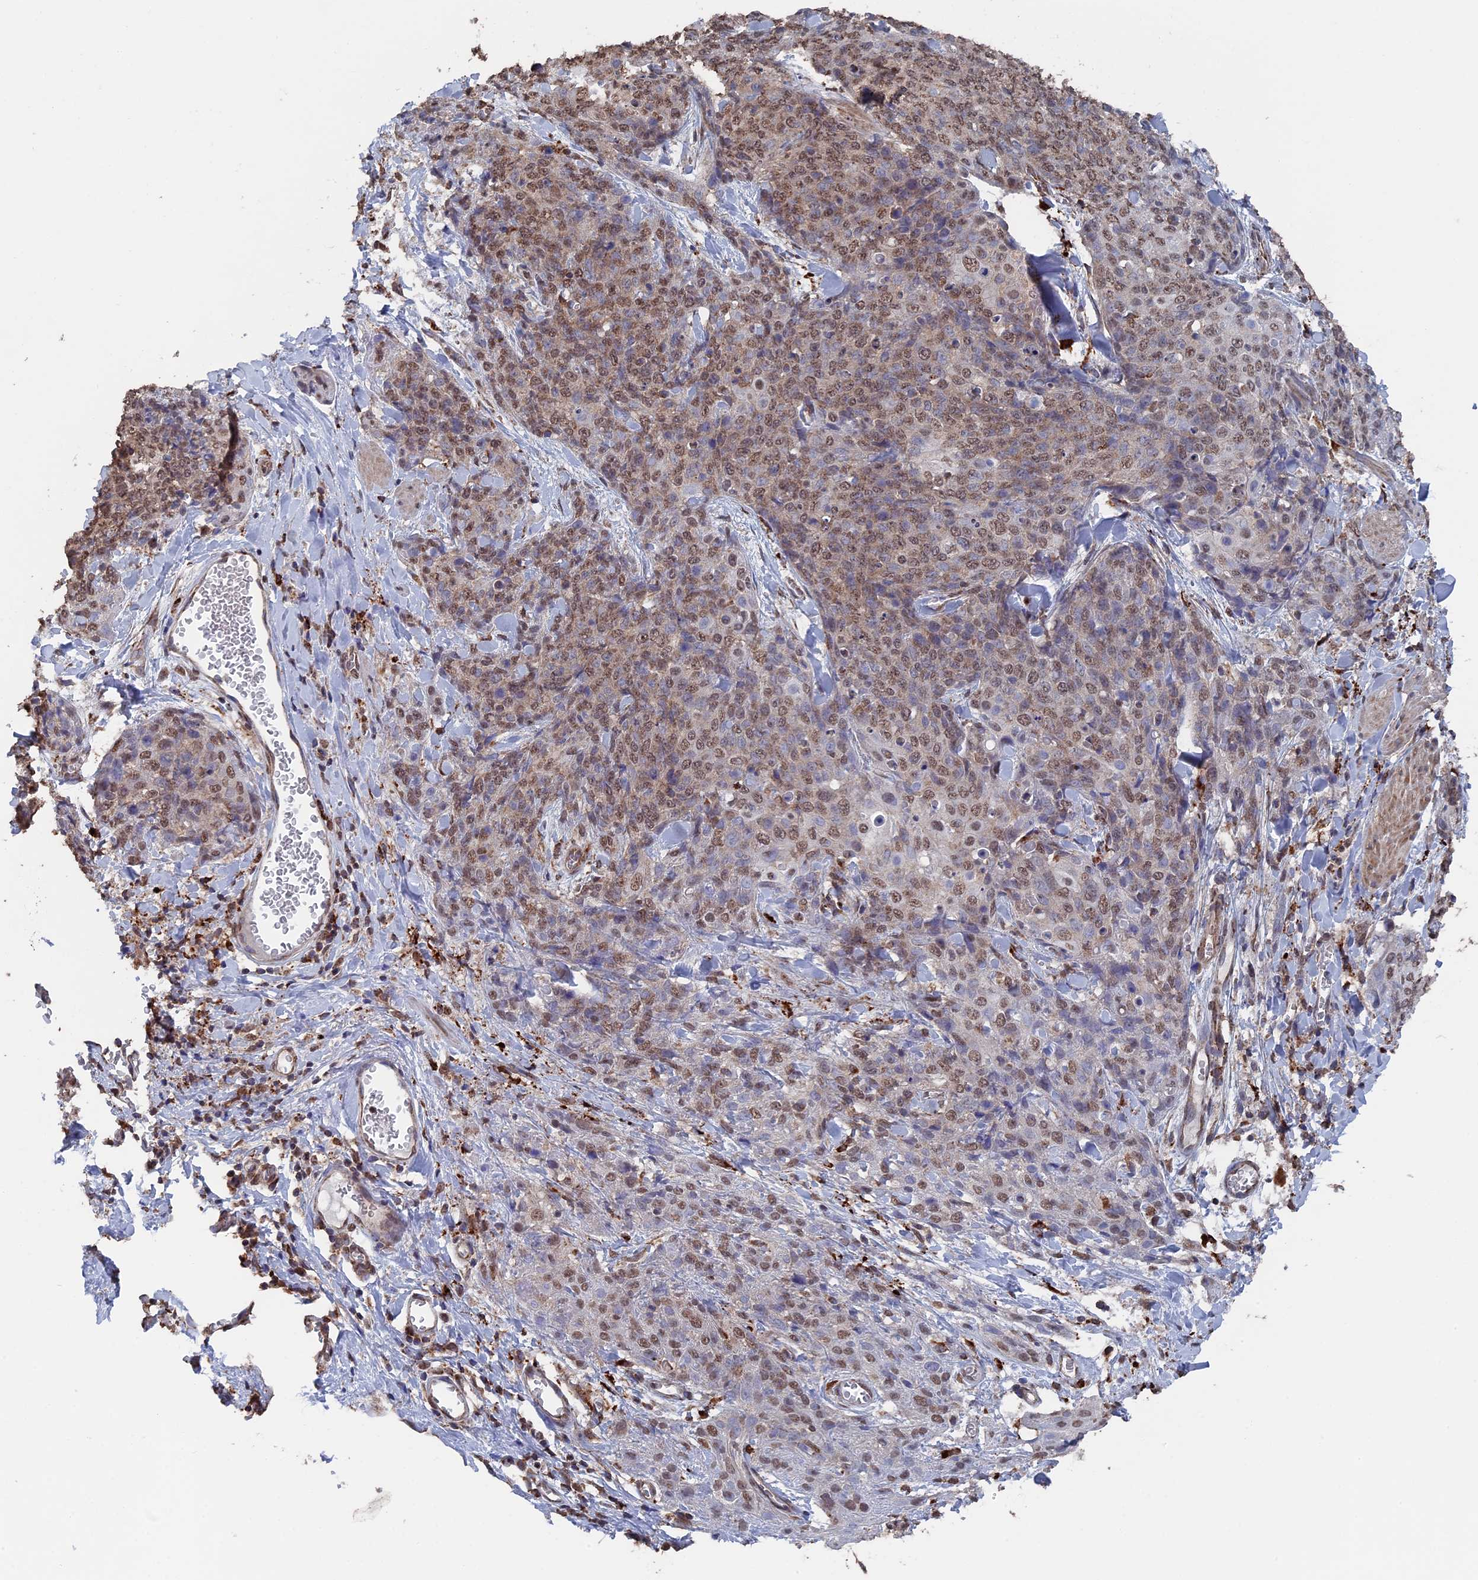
{"staining": {"intensity": "moderate", "quantity": ">75%", "location": "nuclear"}, "tissue": "skin cancer", "cell_type": "Tumor cells", "image_type": "cancer", "snomed": [{"axis": "morphology", "description": "Squamous cell carcinoma, NOS"}, {"axis": "topography", "description": "Skin"}, {"axis": "topography", "description": "Vulva"}], "caption": "Human skin squamous cell carcinoma stained with a protein marker displays moderate staining in tumor cells.", "gene": "SMG9", "patient": {"sex": "female", "age": 85}}